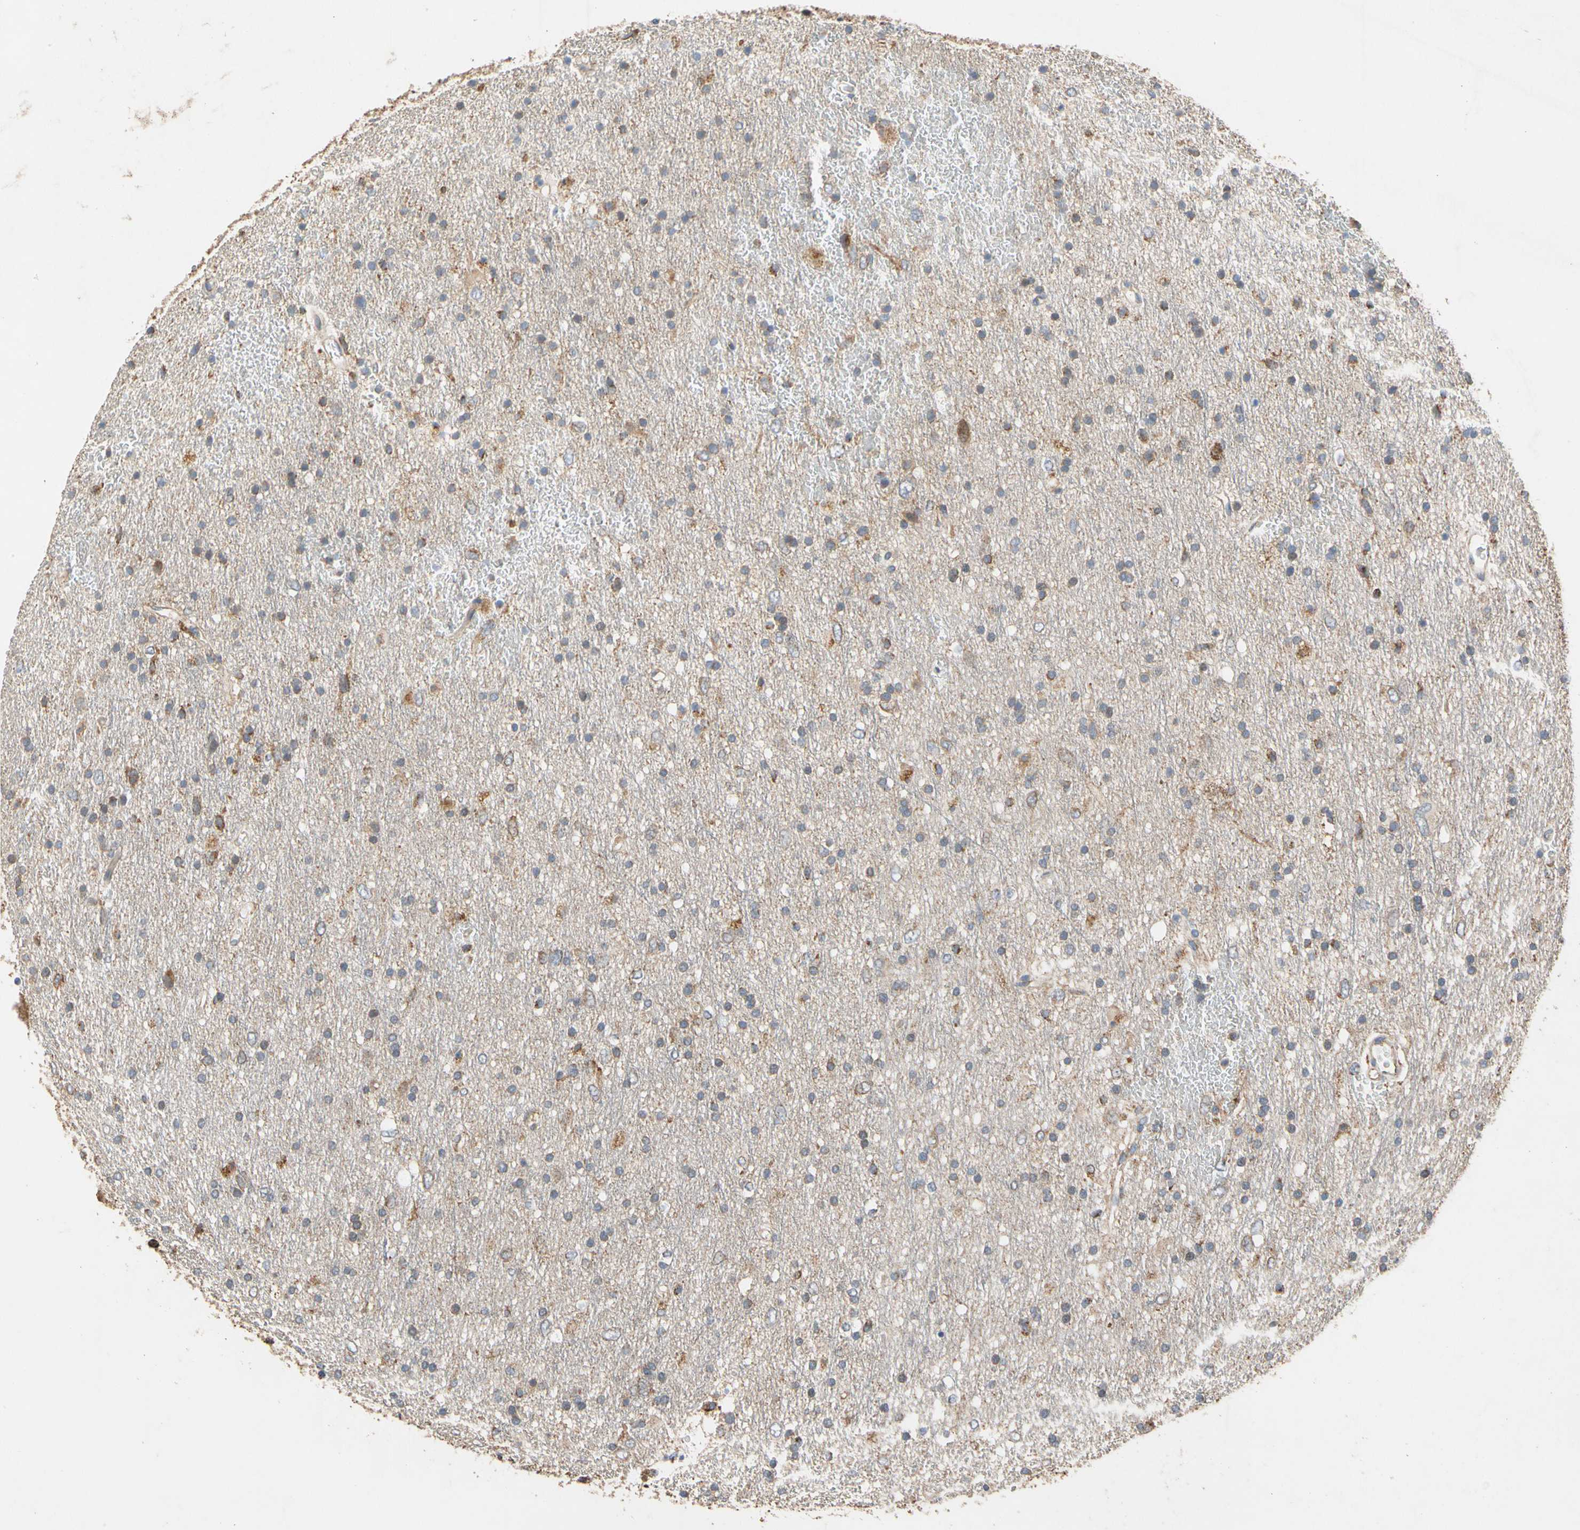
{"staining": {"intensity": "weak", "quantity": "<25%", "location": "cytoplasmic/membranous"}, "tissue": "glioma", "cell_type": "Tumor cells", "image_type": "cancer", "snomed": [{"axis": "morphology", "description": "Glioma, malignant, Low grade"}, {"axis": "topography", "description": "Brain"}], "caption": "DAB immunohistochemical staining of human glioma displays no significant positivity in tumor cells. (Brightfield microscopy of DAB (3,3'-diaminobenzidine) immunohistochemistry at high magnification).", "gene": "GPD2", "patient": {"sex": "male", "age": 77}}